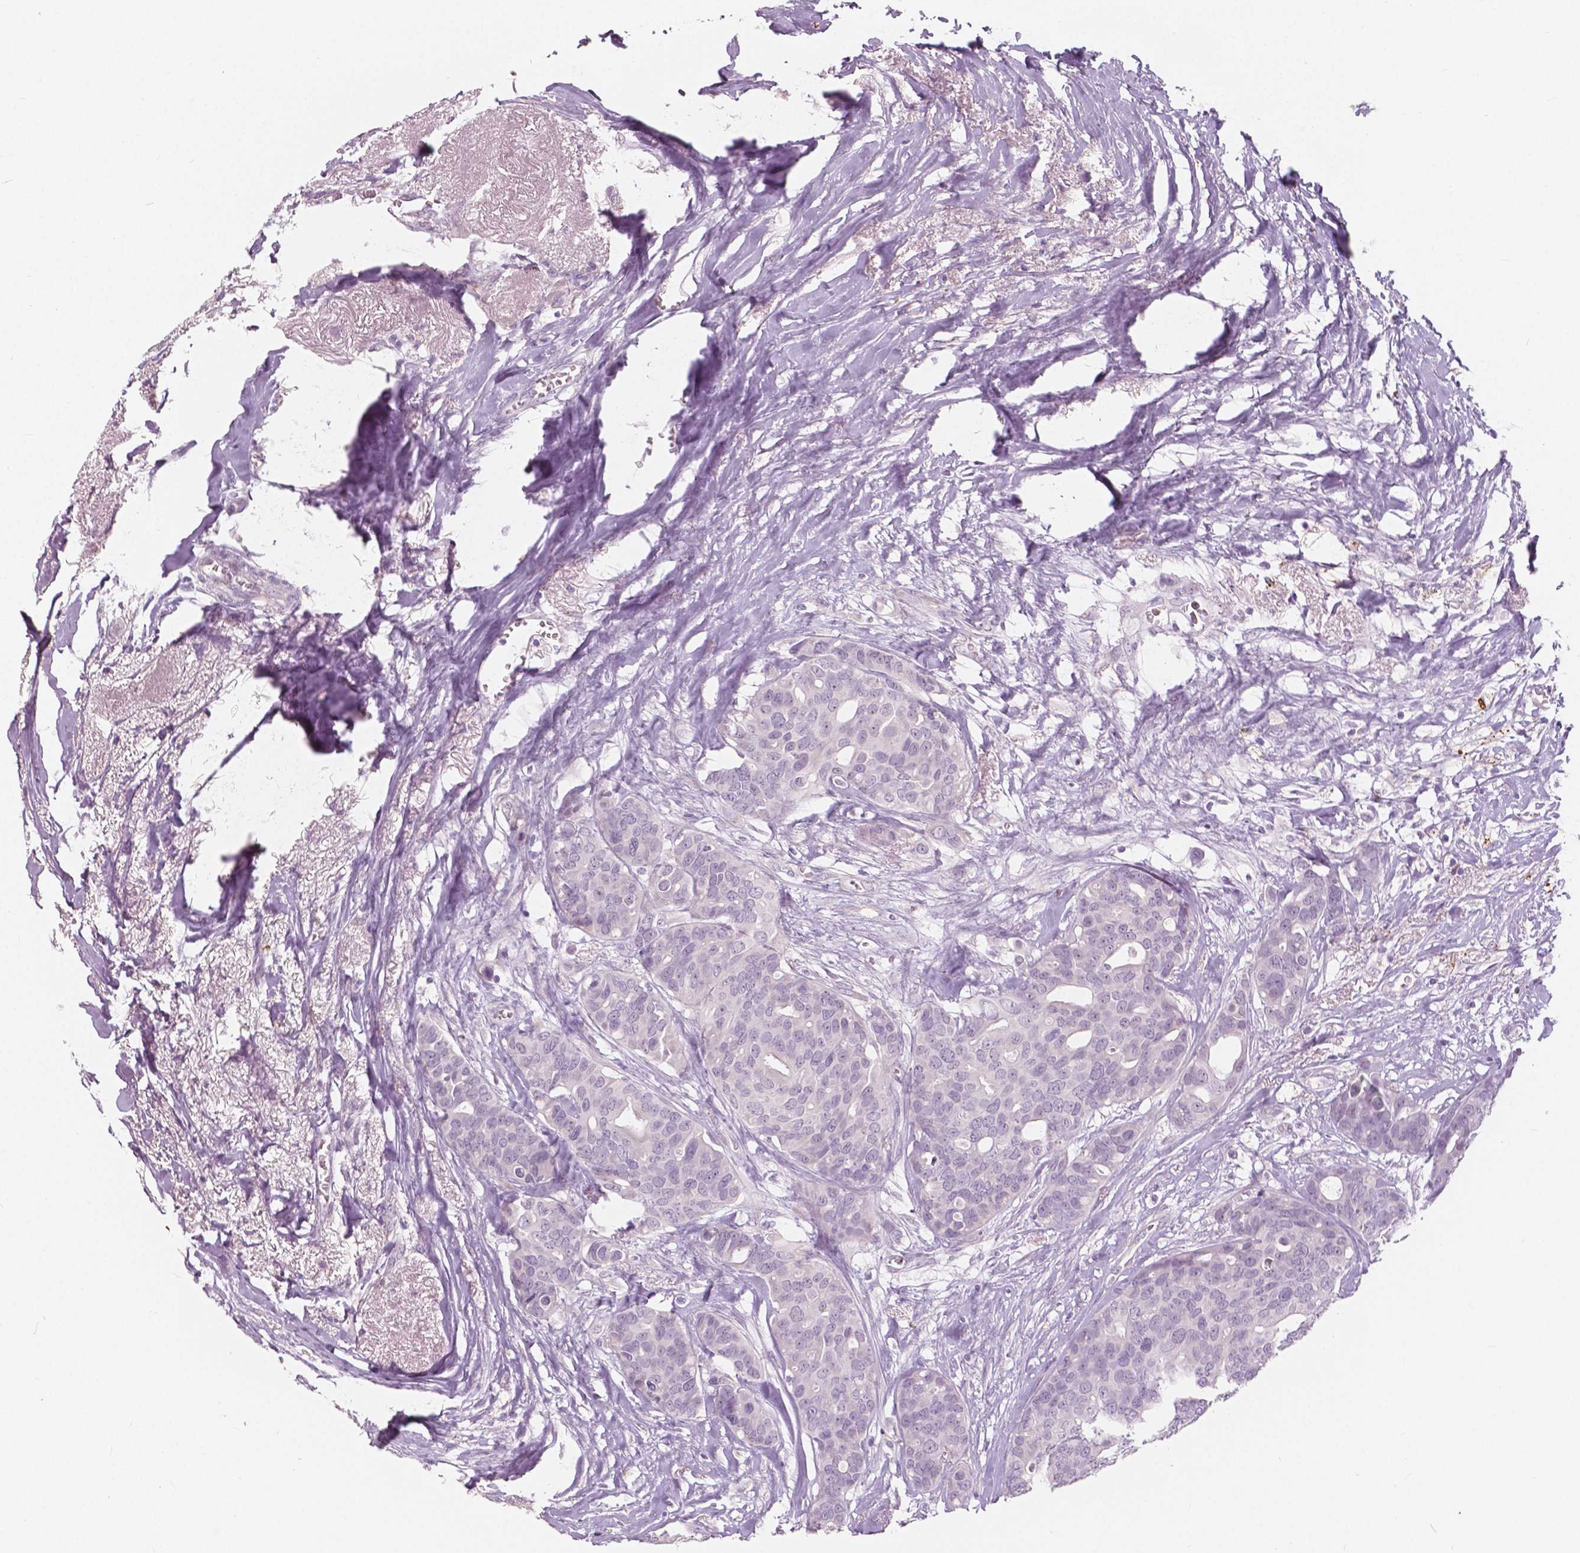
{"staining": {"intensity": "negative", "quantity": "none", "location": "none"}, "tissue": "breast cancer", "cell_type": "Tumor cells", "image_type": "cancer", "snomed": [{"axis": "morphology", "description": "Duct carcinoma"}, {"axis": "topography", "description": "Breast"}], "caption": "Histopathology image shows no significant protein expression in tumor cells of breast intraductal carcinoma.", "gene": "A4GNT", "patient": {"sex": "female", "age": 54}}